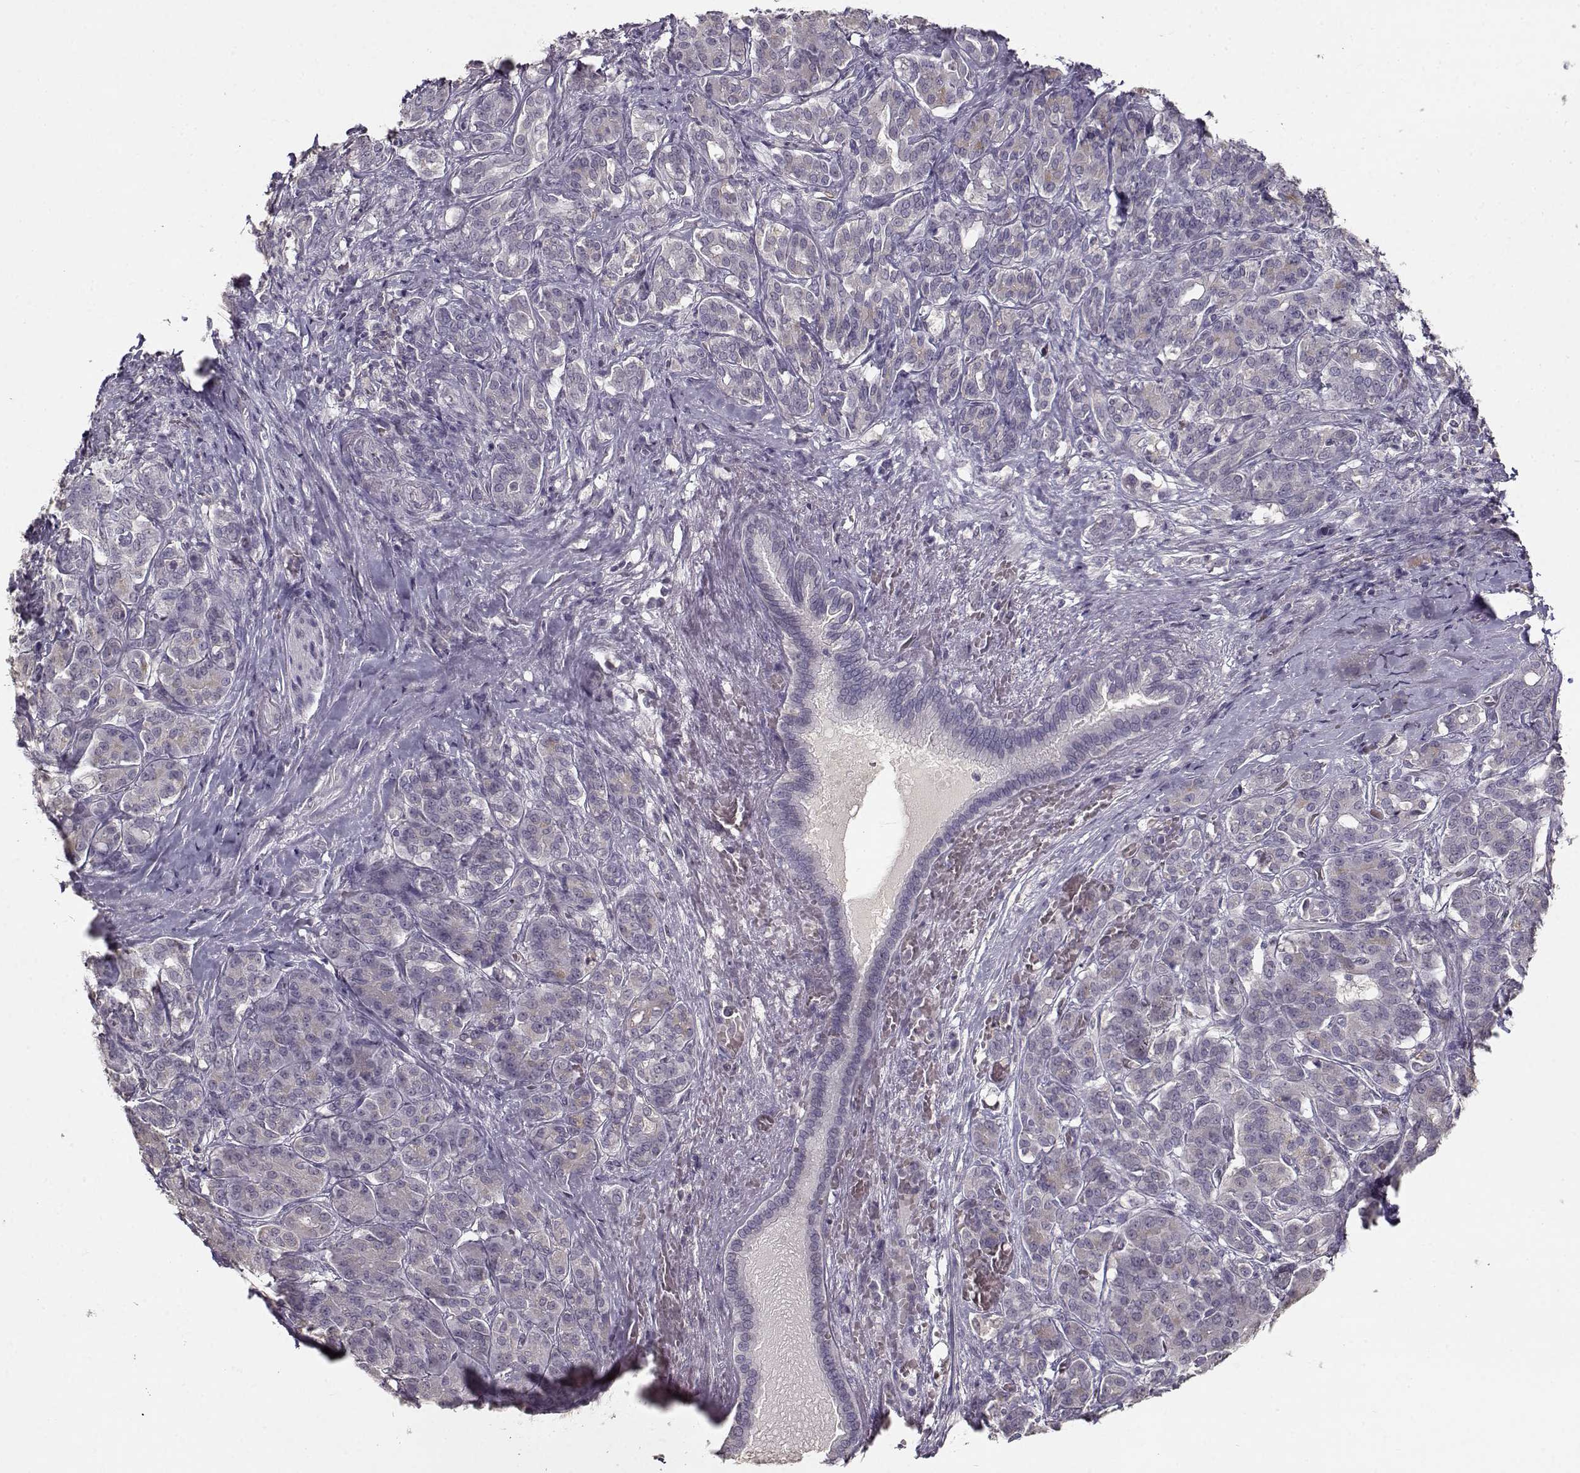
{"staining": {"intensity": "negative", "quantity": "none", "location": "none"}, "tissue": "pancreatic cancer", "cell_type": "Tumor cells", "image_type": "cancer", "snomed": [{"axis": "morphology", "description": "Normal tissue, NOS"}, {"axis": "morphology", "description": "Inflammation, NOS"}, {"axis": "morphology", "description": "Adenocarcinoma, NOS"}, {"axis": "topography", "description": "Pancreas"}], "caption": "Immunohistochemical staining of human pancreatic cancer exhibits no significant positivity in tumor cells.", "gene": "UROC1", "patient": {"sex": "male", "age": 57}}